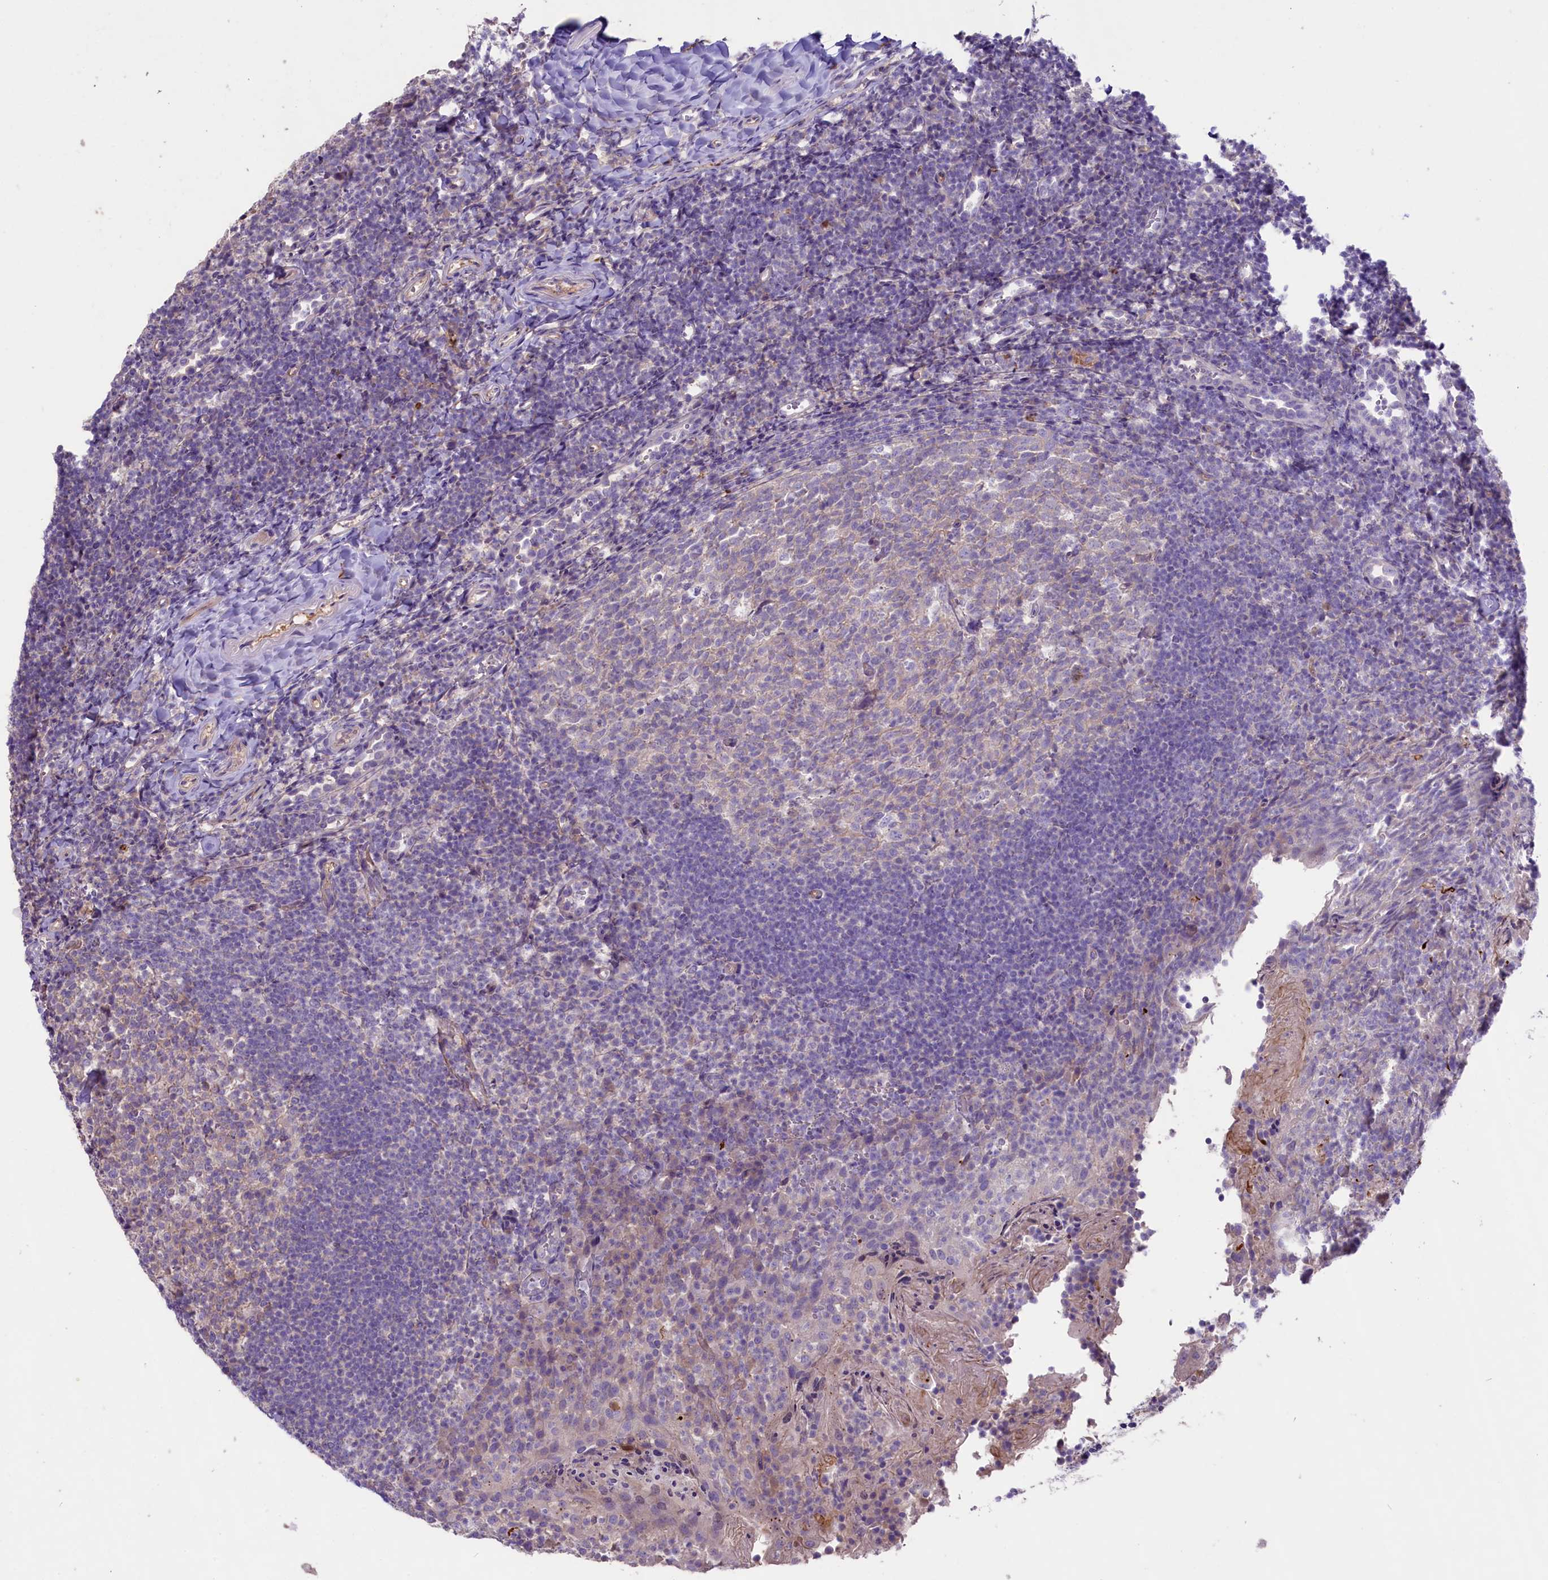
{"staining": {"intensity": "weak", "quantity": "<25%", "location": "cytoplasmic/membranous"}, "tissue": "tonsil", "cell_type": "Germinal center cells", "image_type": "normal", "snomed": [{"axis": "morphology", "description": "Normal tissue, NOS"}, {"axis": "topography", "description": "Tonsil"}], "caption": "Immunohistochemical staining of benign human tonsil shows no significant positivity in germinal center cells. (Immunohistochemistry, brightfield microscopy, high magnification).", "gene": "CD99L2", "patient": {"sex": "female", "age": 10}}